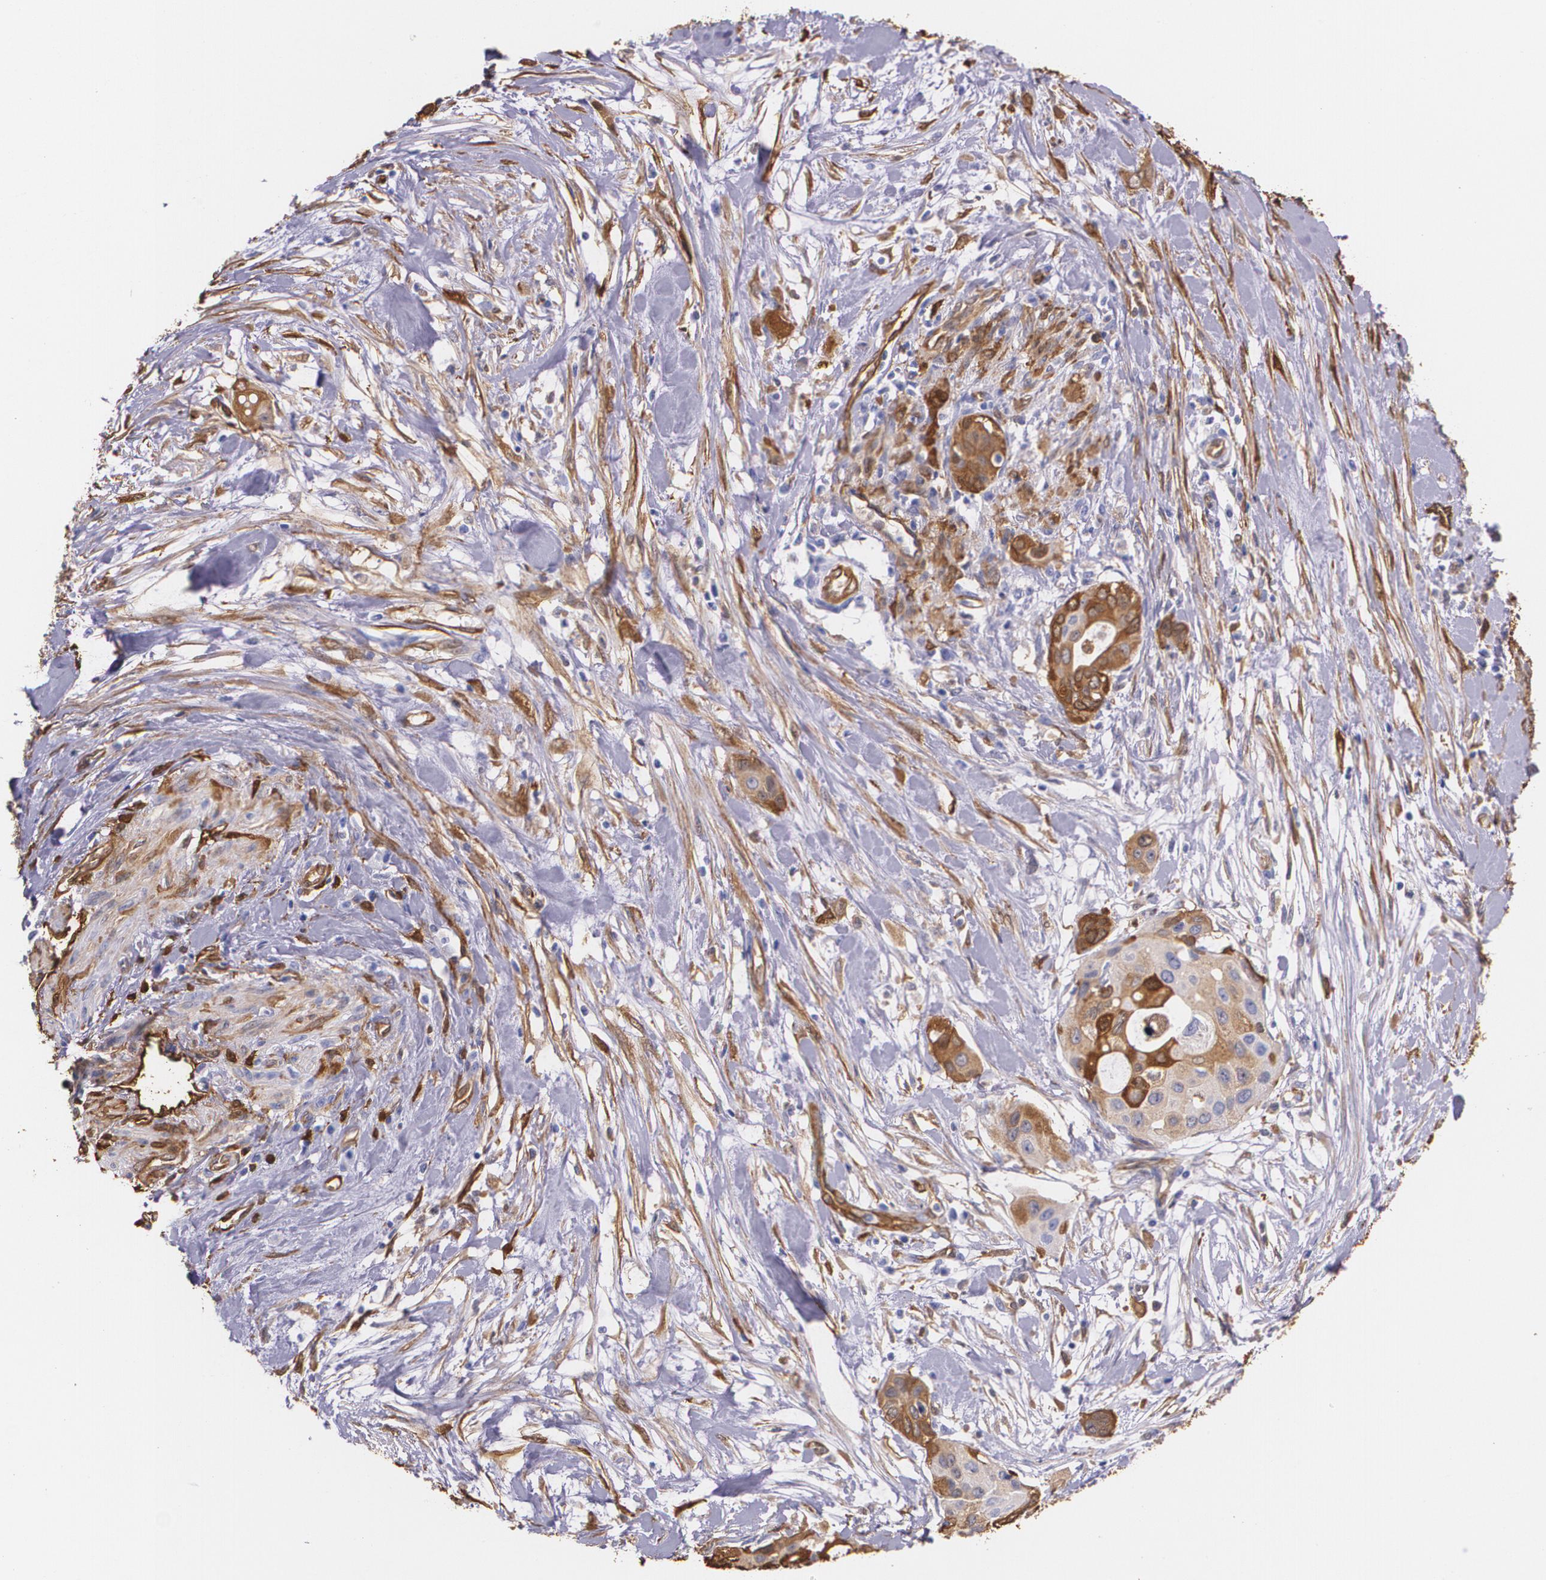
{"staining": {"intensity": "moderate", "quantity": "<25%", "location": "cytoplasmic/membranous"}, "tissue": "pancreatic cancer", "cell_type": "Tumor cells", "image_type": "cancer", "snomed": [{"axis": "morphology", "description": "Adenocarcinoma, NOS"}, {"axis": "topography", "description": "Pancreas"}], "caption": "A brown stain labels moderate cytoplasmic/membranous staining of a protein in adenocarcinoma (pancreatic) tumor cells.", "gene": "MMP2", "patient": {"sex": "female", "age": 60}}